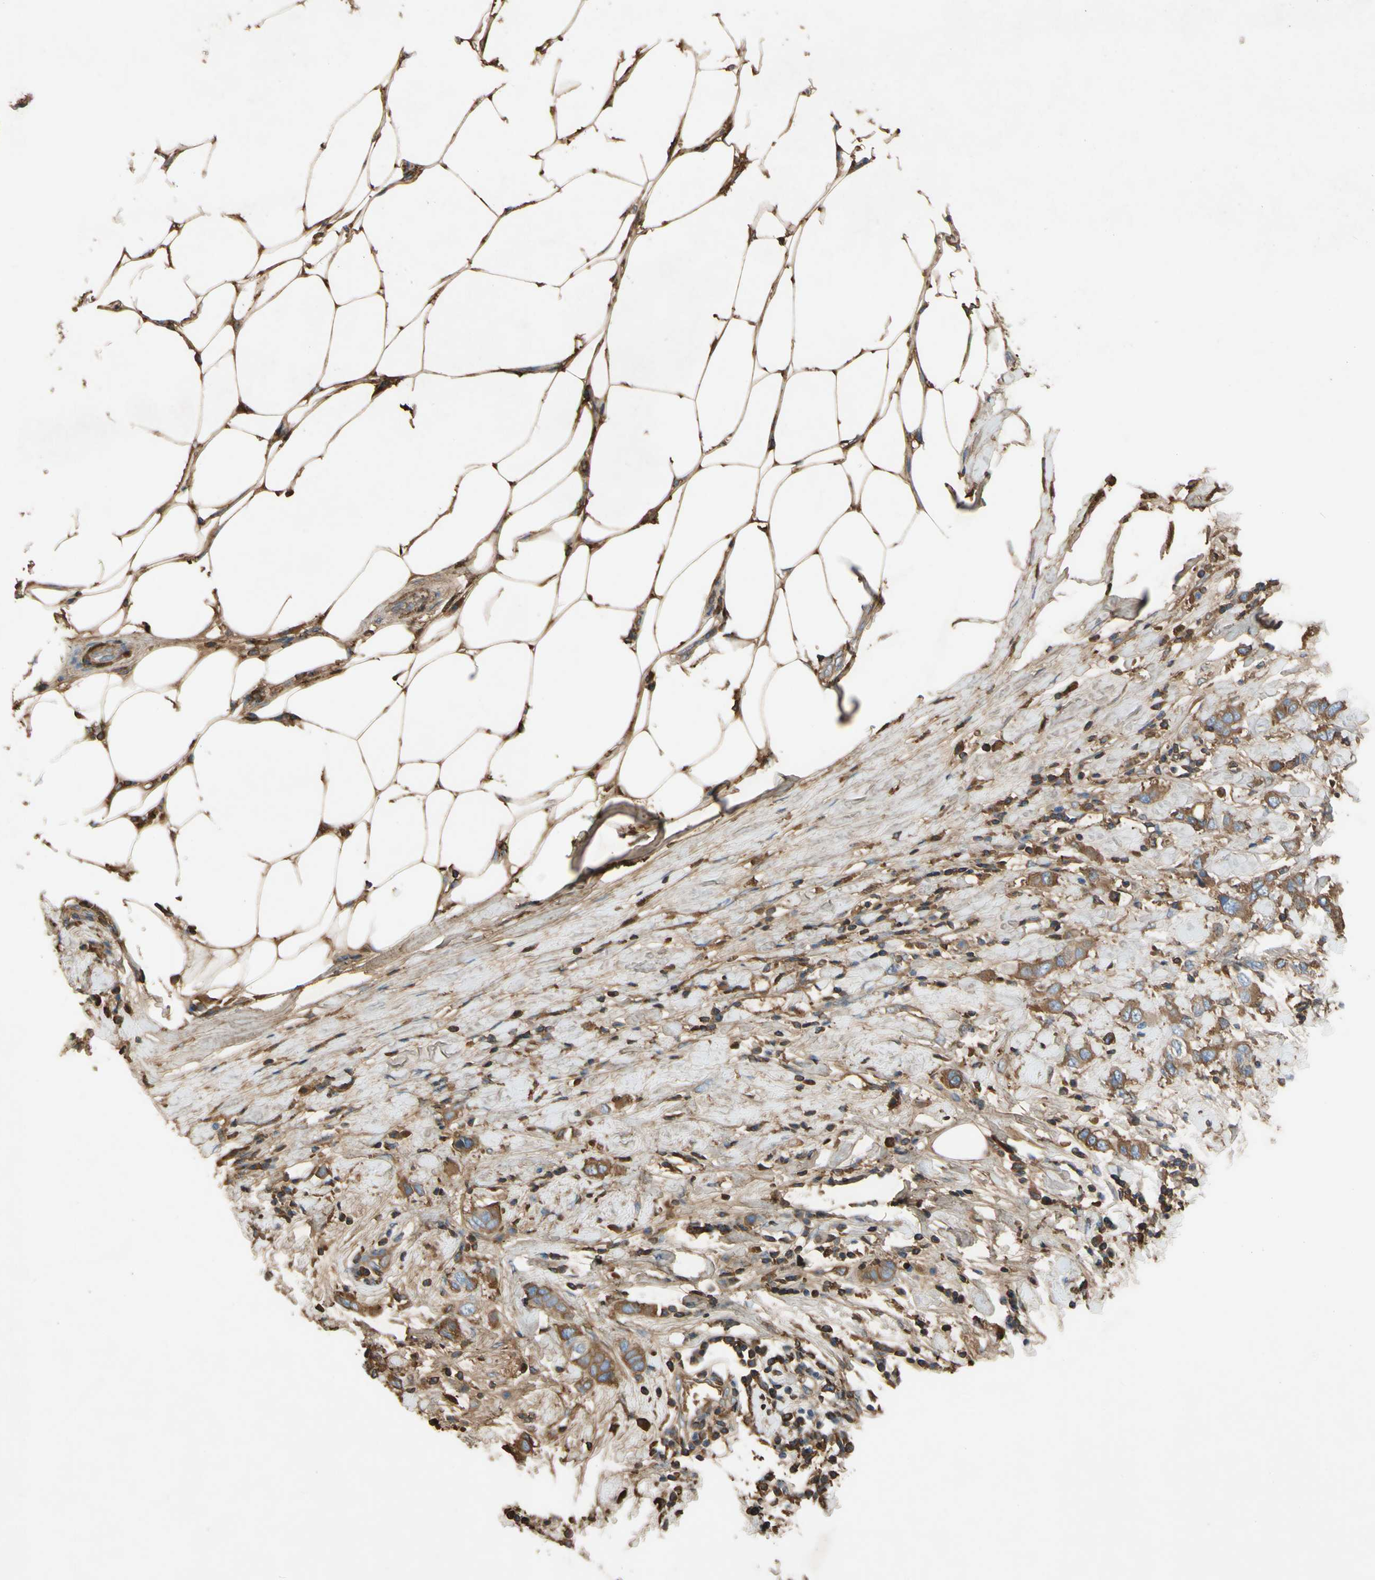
{"staining": {"intensity": "moderate", "quantity": "25%-75%", "location": "cytoplasmic/membranous"}, "tissue": "breast cancer", "cell_type": "Tumor cells", "image_type": "cancer", "snomed": [{"axis": "morphology", "description": "Duct carcinoma"}, {"axis": "topography", "description": "Breast"}], "caption": "Human breast cancer stained with a brown dye displays moderate cytoplasmic/membranous positive expression in approximately 25%-75% of tumor cells.", "gene": "TIMP2", "patient": {"sex": "female", "age": 50}}